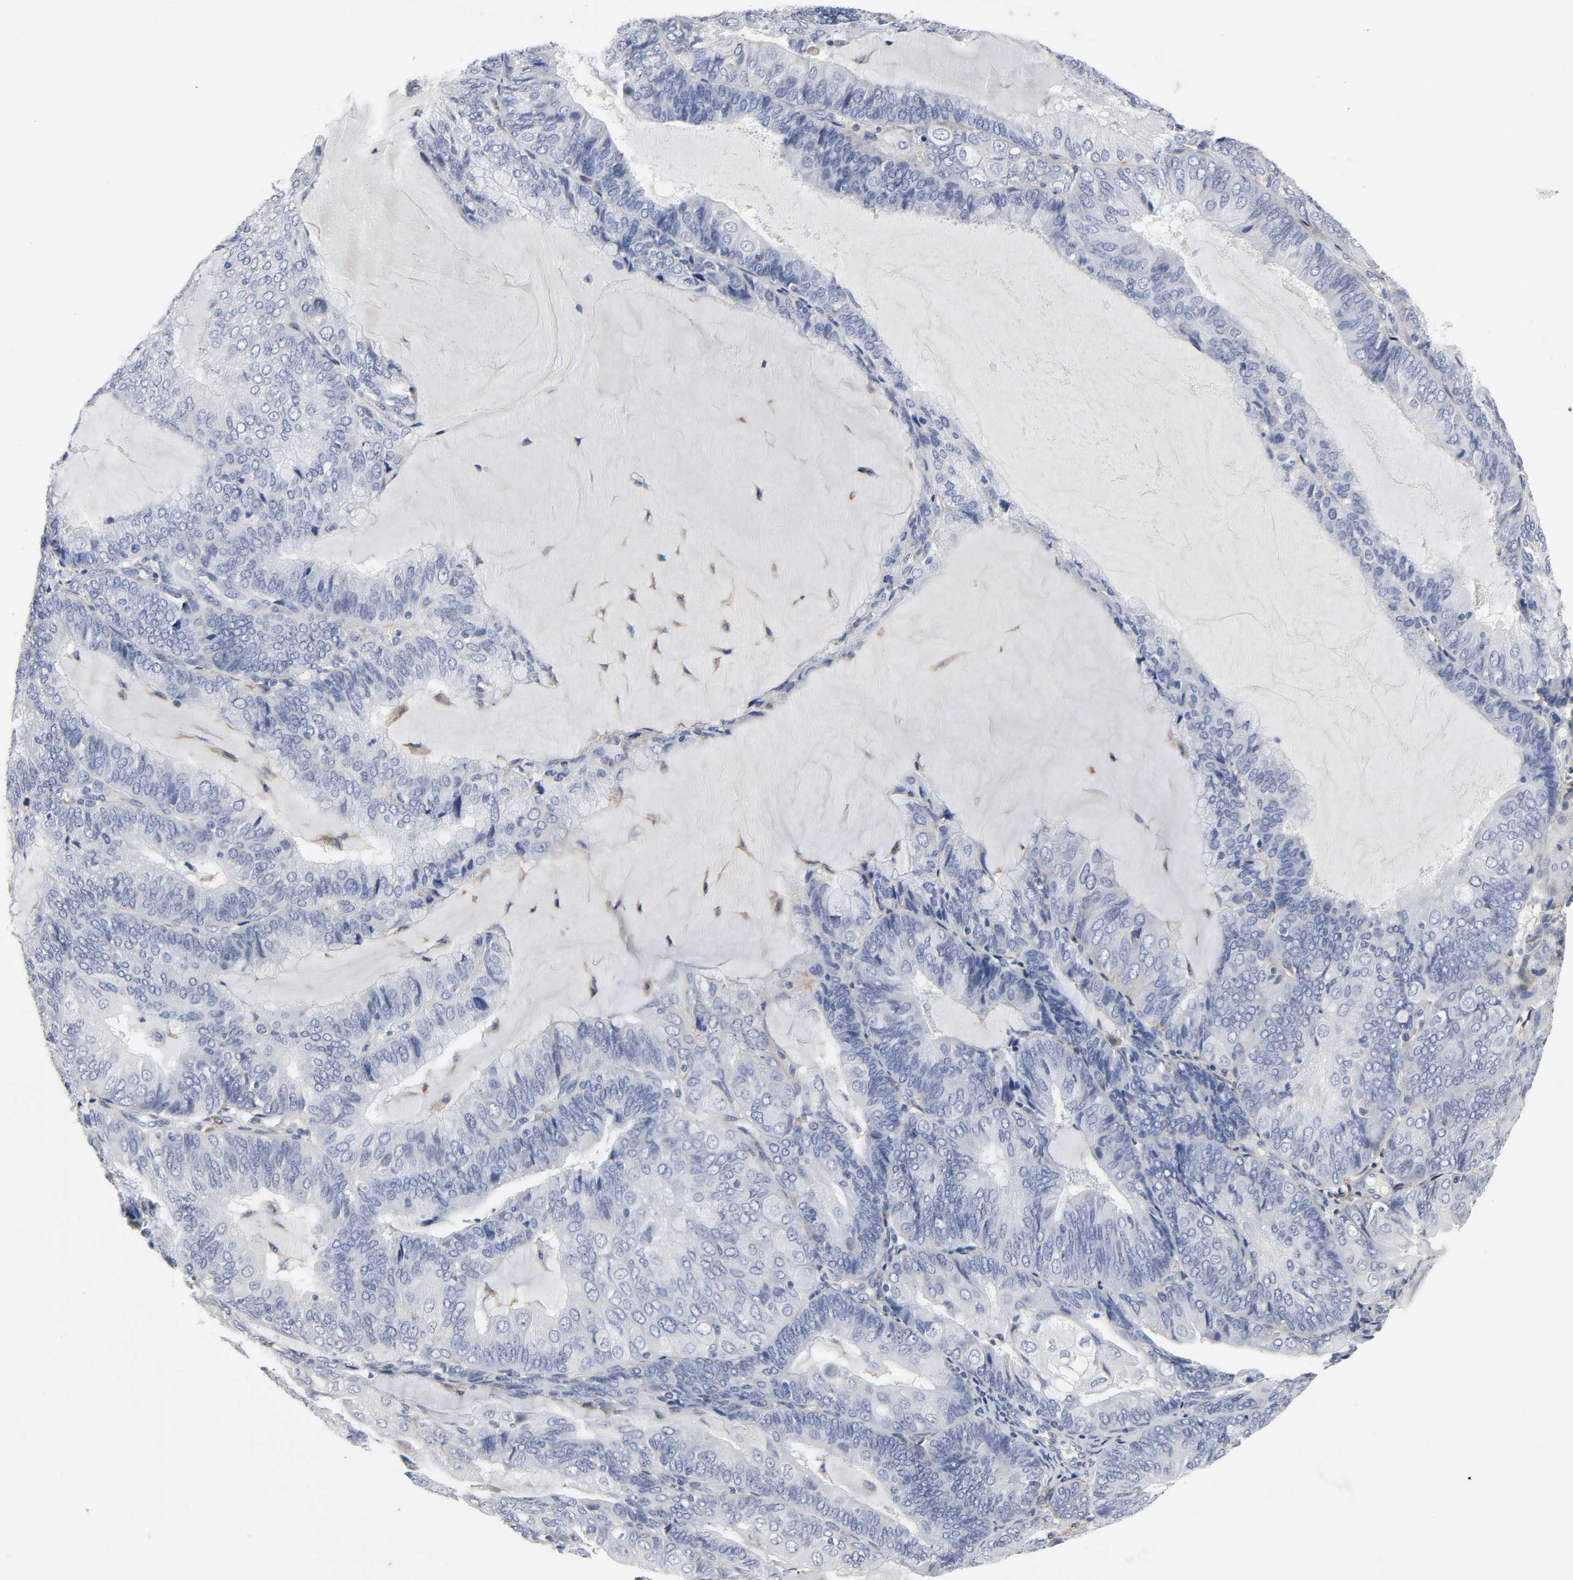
{"staining": {"intensity": "negative", "quantity": "none", "location": "none"}, "tissue": "endometrial cancer", "cell_type": "Tumor cells", "image_type": "cancer", "snomed": [{"axis": "morphology", "description": "Adenocarcinoma, NOS"}, {"axis": "topography", "description": "Endometrium"}], "caption": "This image is of endometrial adenocarcinoma stained with immunohistochemistry to label a protein in brown with the nuclei are counter-stained blue. There is no expression in tumor cells.", "gene": "LRP1", "patient": {"sex": "female", "age": 81}}